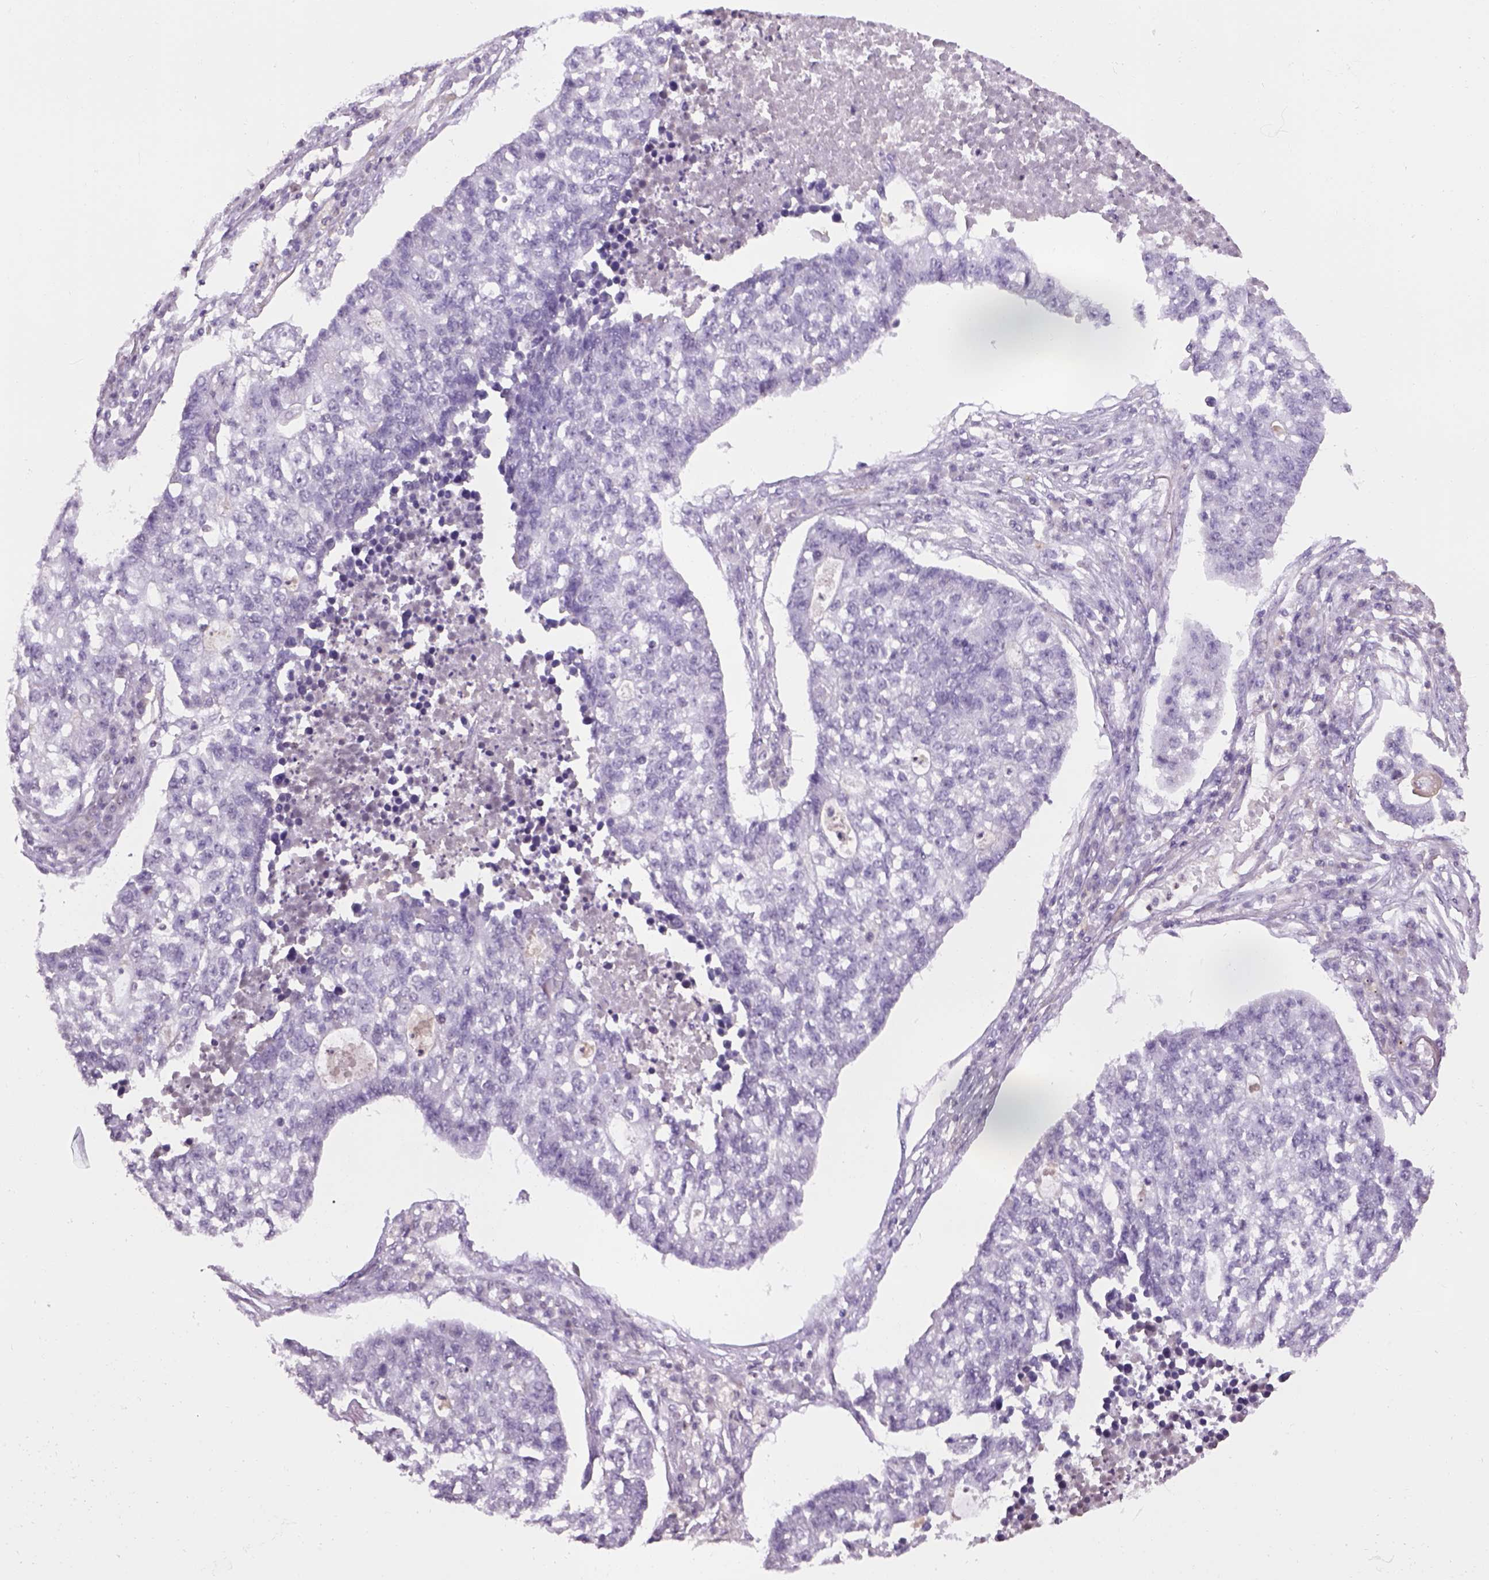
{"staining": {"intensity": "negative", "quantity": "none", "location": "none"}, "tissue": "lung cancer", "cell_type": "Tumor cells", "image_type": "cancer", "snomed": [{"axis": "morphology", "description": "Adenocarcinoma, NOS"}, {"axis": "topography", "description": "Lung"}], "caption": "High power microscopy image of an immunohistochemistry histopathology image of lung adenocarcinoma, revealing no significant expression in tumor cells.", "gene": "PRRT1", "patient": {"sex": "male", "age": 57}}